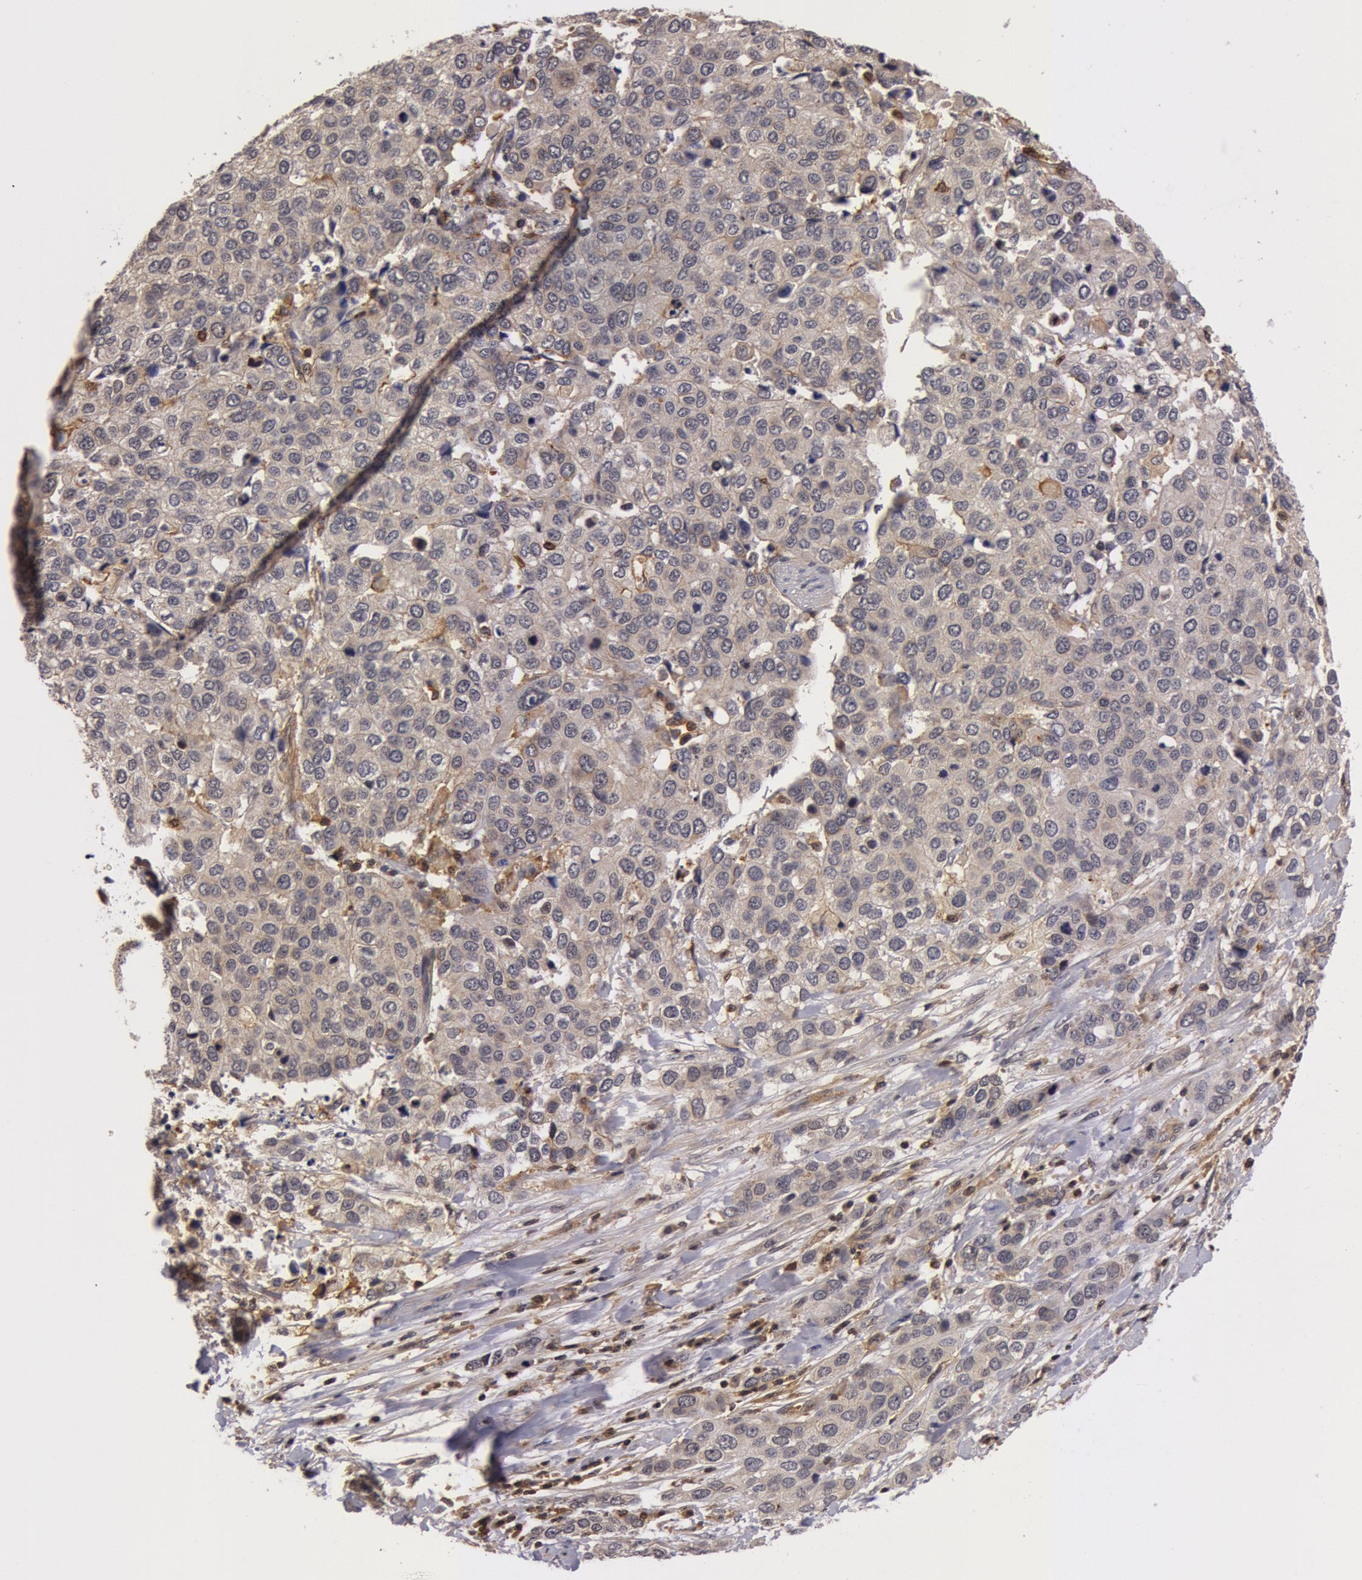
{"staining": {"intensity": "negative", "quantity": "none", "location": "none"}, "tissue": "cervical cancer", "cell_type": "Tumor cells", "image_type": "cancer", "snomed": [{"axis": "morphology", "description": "Squamous cell carcinoma, NOS"}, {"axis": "topography", "description": "Cervix"}], "caption": "This image is of cervical cancer (squamous cell carcinoma) stained with immunohistochemistry (IHC) to label a protein in brown with the nuclei are counter-stained blue. There is no positivity in tumor cells.", "gene": "ZNF350", "patient": {"sex": "female", "age": 54}}